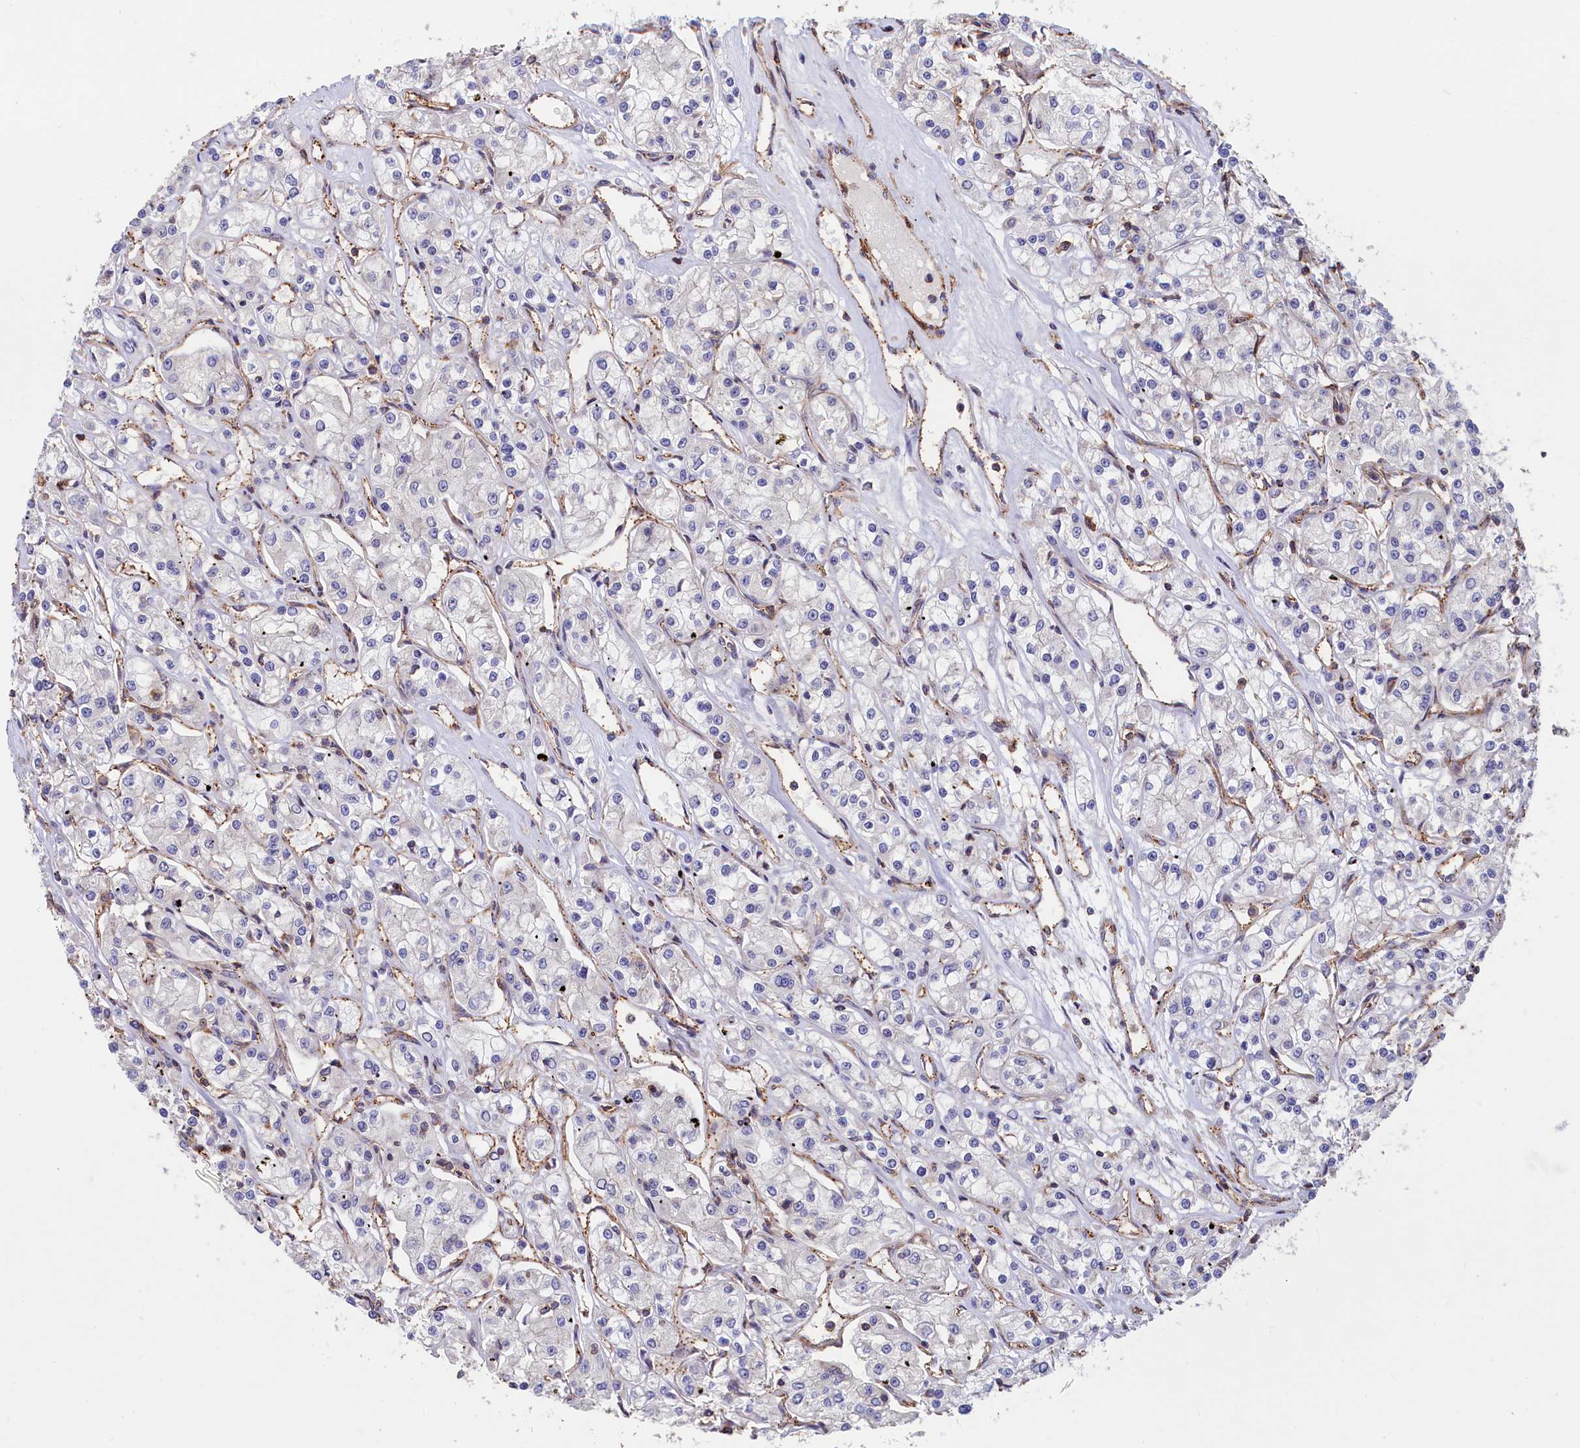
{"staining": {"intensity": "weak", "quantity": "<25%", "location": "cytoplasmic/membranous"}, "tissue": "renal cancer", "cell_type": "Tumor cells", "image_type": "cancer", "snomed": [{"axis": "morphology", "description": "Adenocarcinoma, NOS"}, {"axis": "topography", "description": "Kidney"}], "caption": "The image displays no staining of tumor cells in renal adenocarcinoma.", "gene": "ANKRD27", "patient": {"sex": "female", "age": 59}}